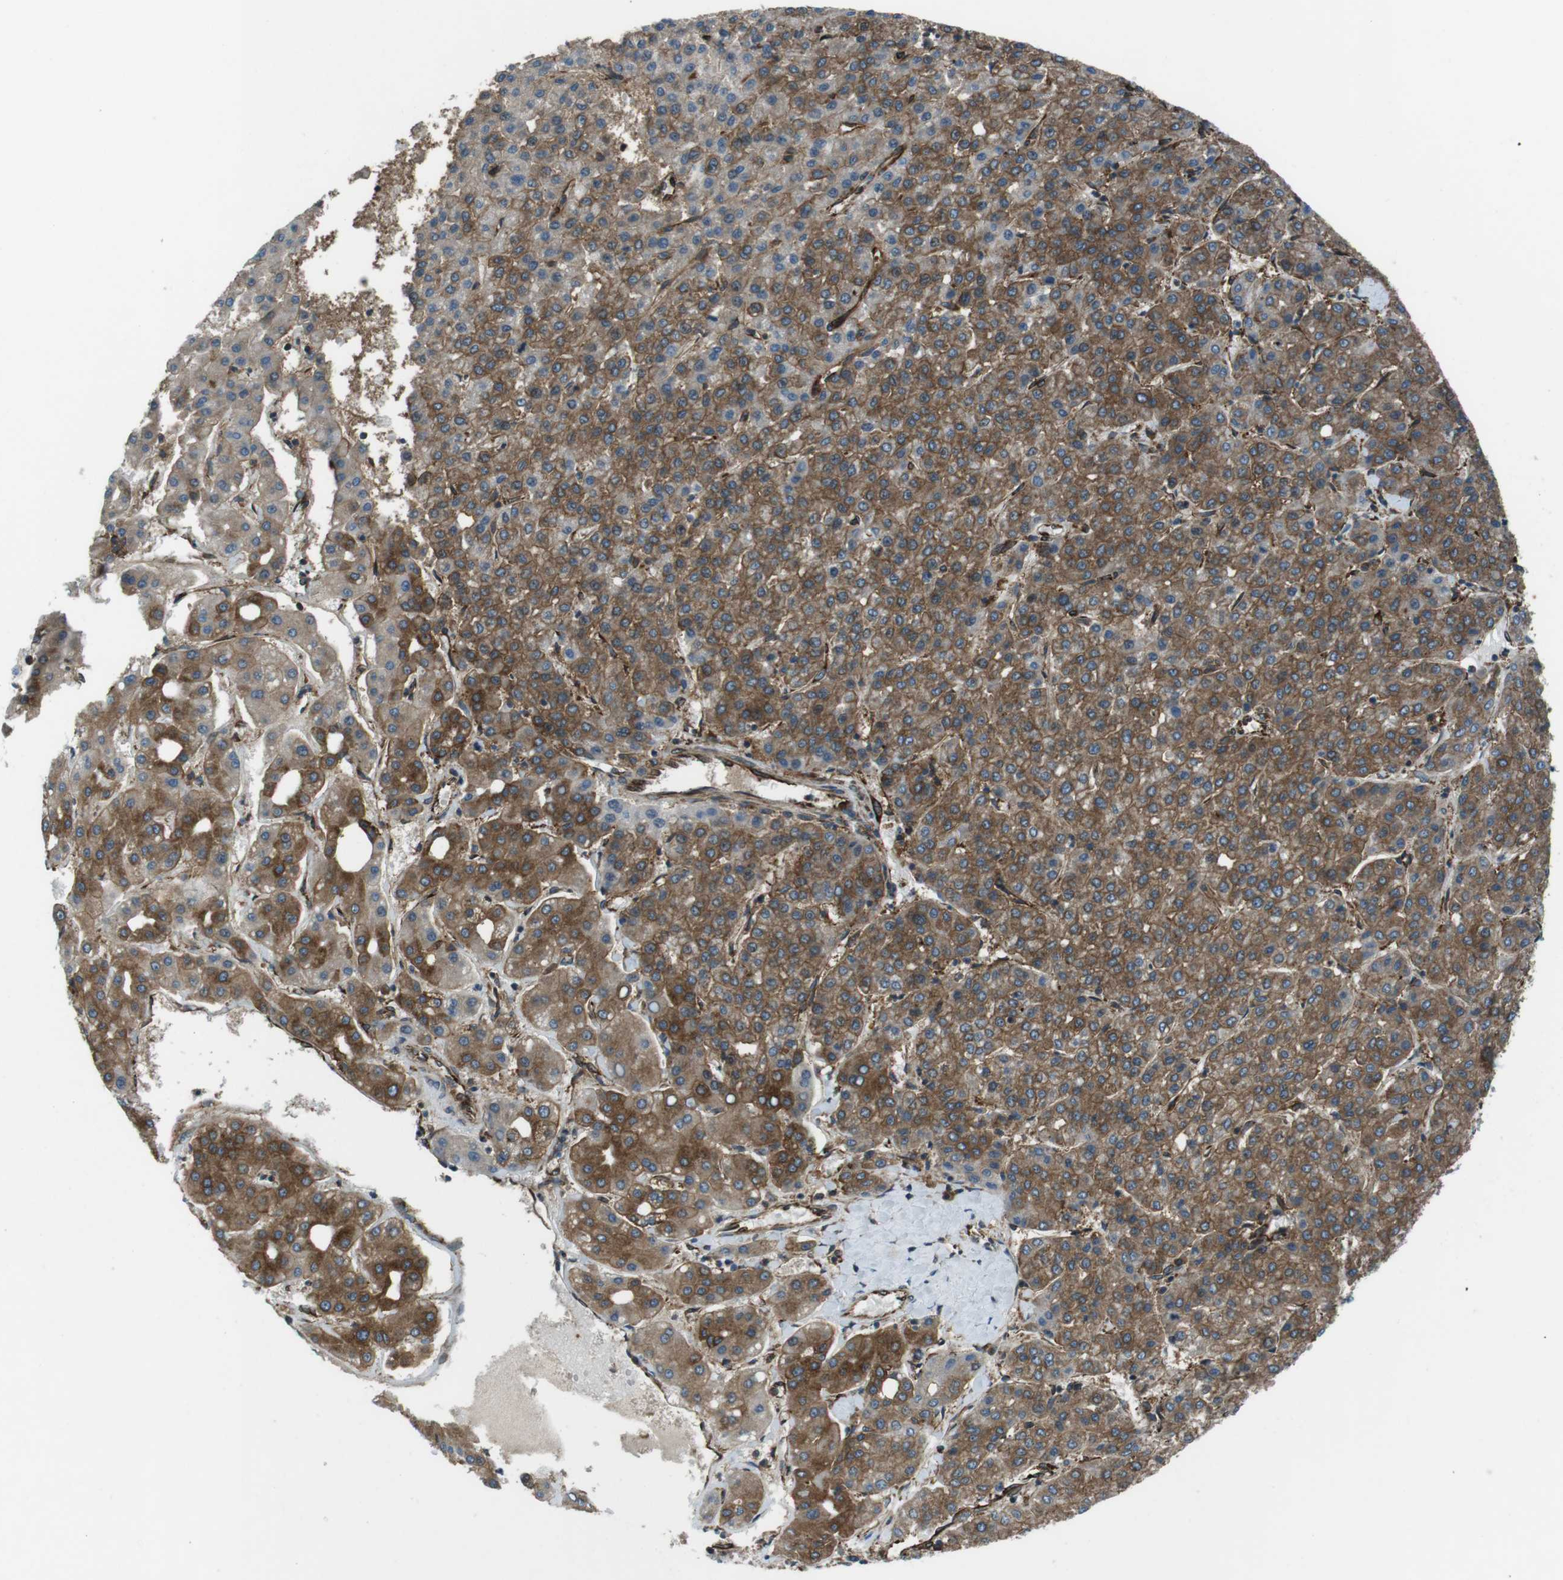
{"staining": {"intensity": "strong", "quantity": ">75%", "location": "cytoplasmic/membranous"}, "tissue": "liver cancer", "cell_type": "Tumor cells", "image_type": "cancer", "snomed": [{"axis": "morphology", "description": "Carcinoma, Hepatocellular, NOS"}, {"axis": "topography", "description": "Liver"}], "caption": "High-magnification brightfield microscopy of liver cancer stained with DAB (brown) and counterstained with hematoxylin (blue). tumor cells exhibit strong cytoplasmic/membranous expression is identified in about>75% of cells. (Stains: DAB in brown, nuclei in blue, Microscopy: brightfield microscopy at high magnification).", "gene": "KTN1", "patient": {"sex": "male", "age": 65}}